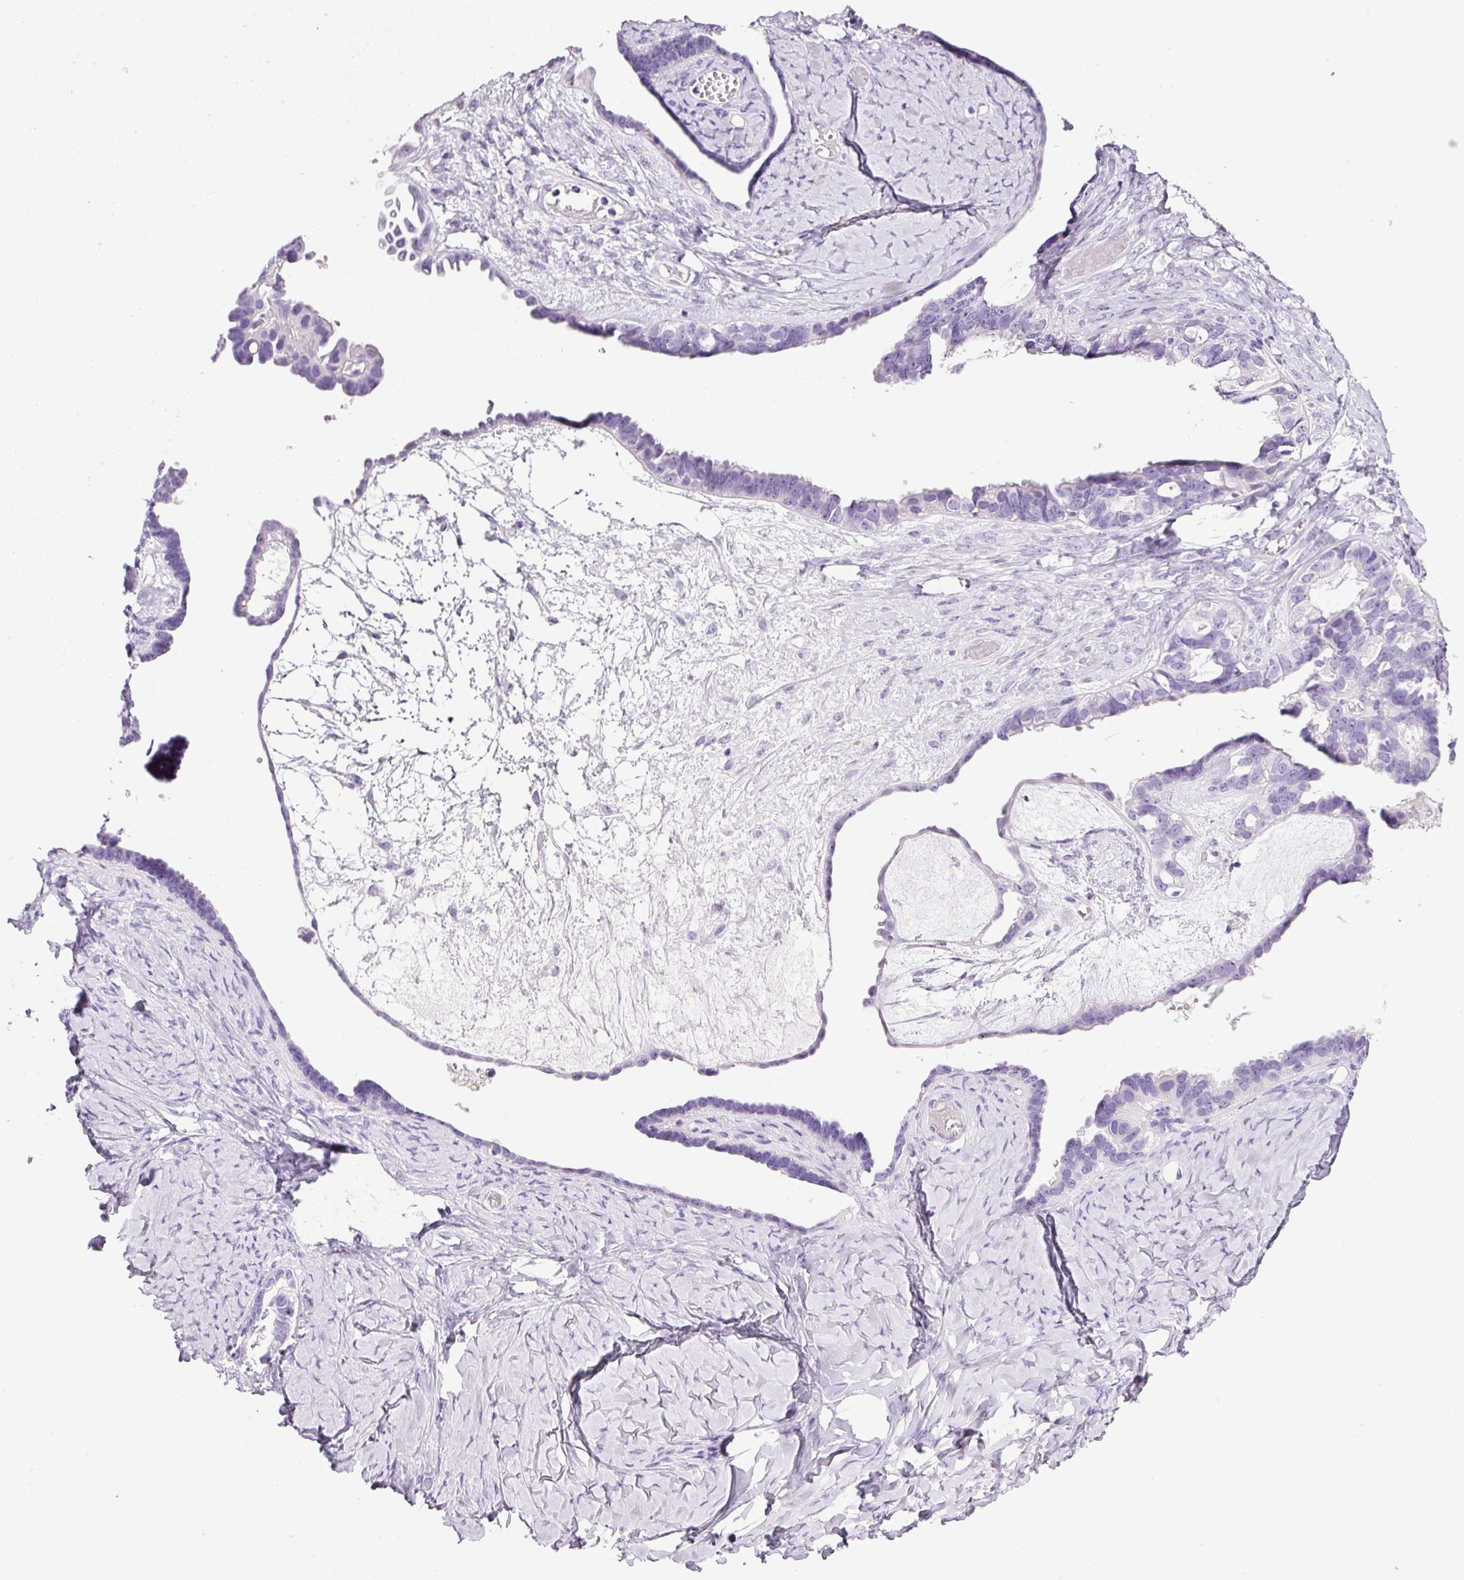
{"staining": {"intensity": "negative", "quantity": "none", "location": "none"}, "tissue": "ovarian cancer", "cell_type": "Tumor cells", "image_type": "cancer", "snomed": [{"axis": "morphology", "description": "Cystadenocarcinoma, serous, NOS"}, {"axis": "topography", "description": "Ovary"}], "caption": "Ovarian serous cystadenocarcinoma was stained to show a protein in brown. There is no significant staining in tumor cells. (Stains: DAB (3,3'-diaminobenzidine) immunohistochemistry with hematoxylin counter stain, Microscopy: brightfield microscopy at high magnification).", "gene": "BSND", "patient": {"sex": "female", "age": 69}}